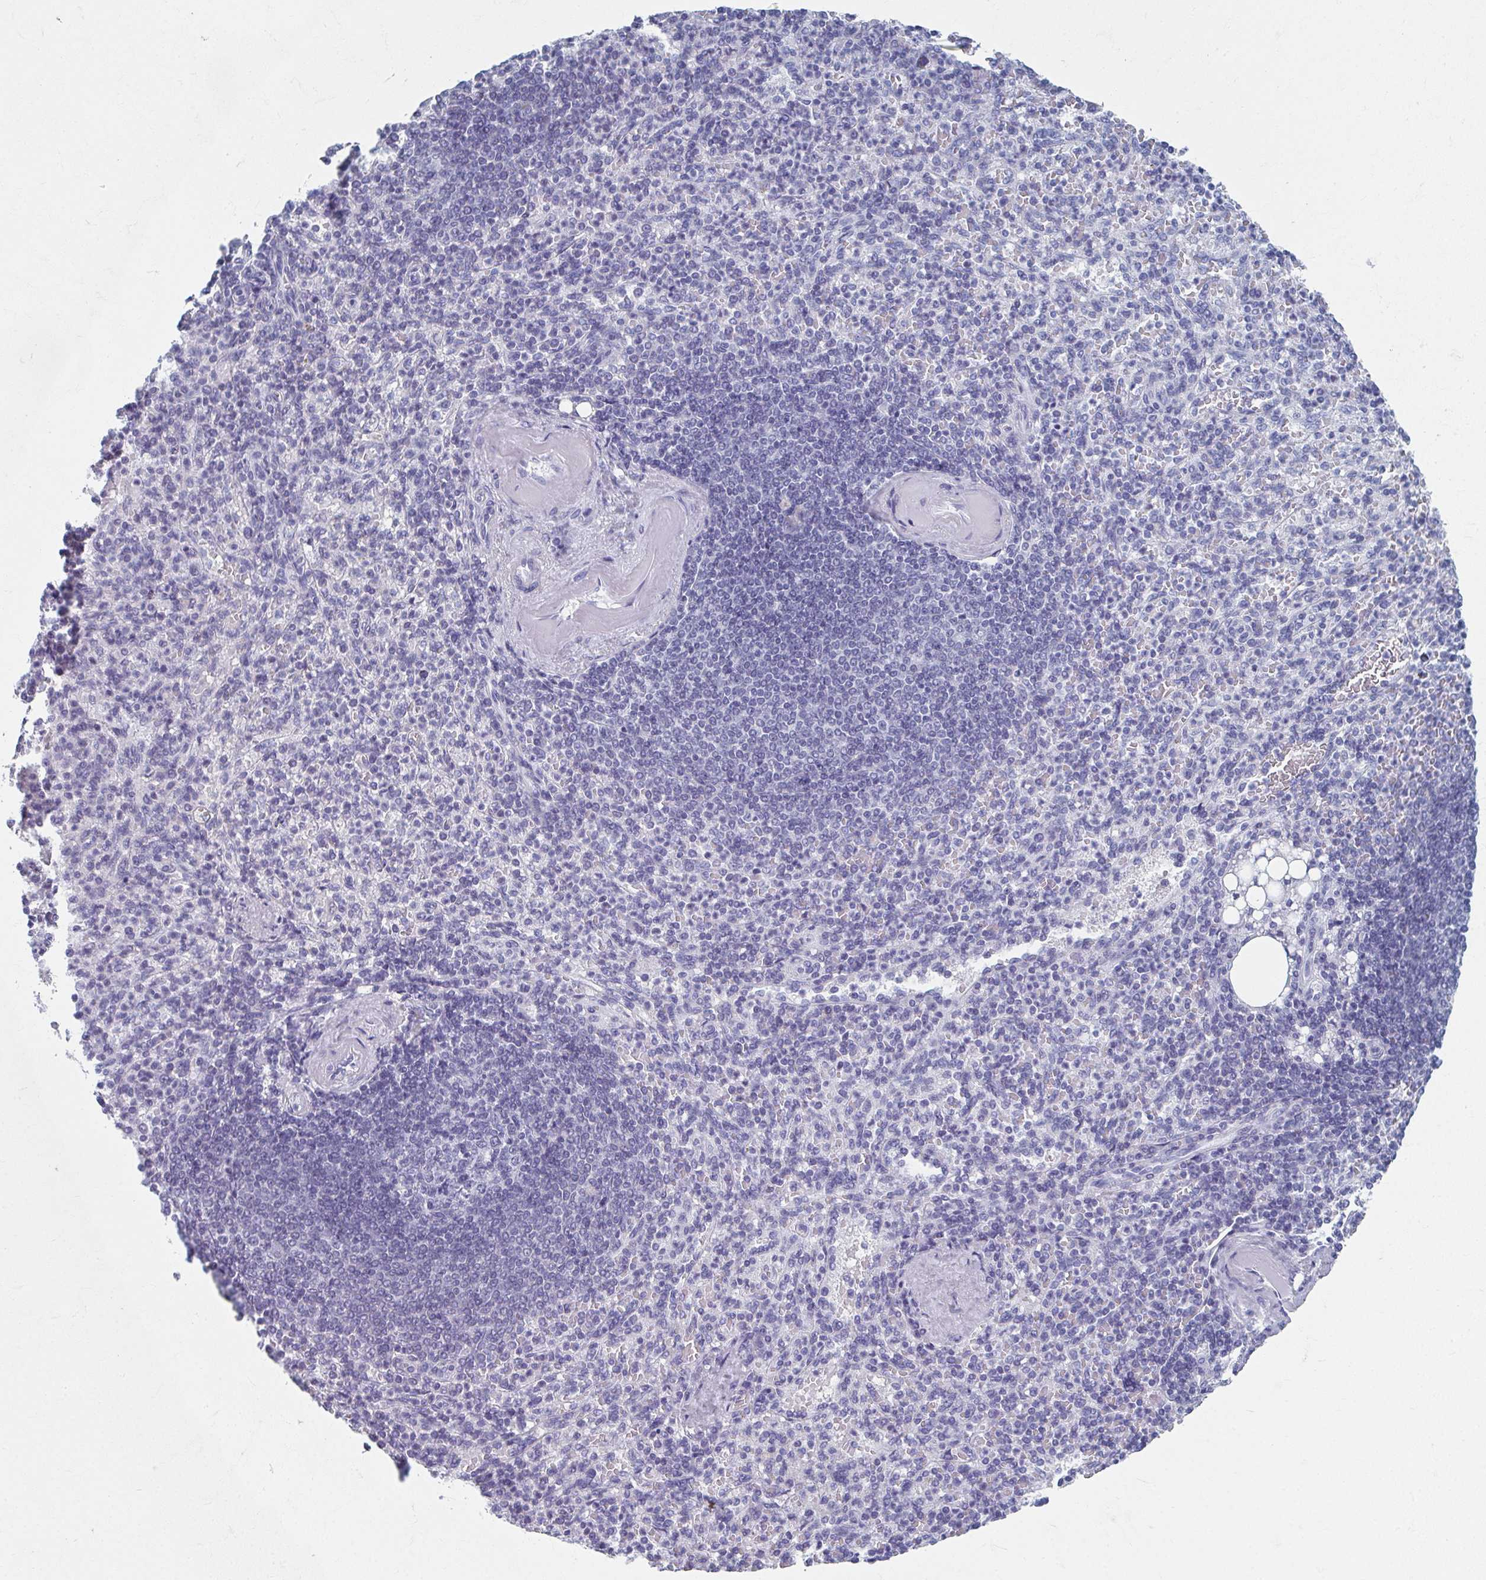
{"staining": {"intensity": "negative", "quantity": "none", "location": "none"}, "tissue": "spleen", "cell_type": "Cells in red pulp", "image_type": "normal", "snomed": [{"axis": "morphology", "description": "Normal tissue, NOS"}, {"axis": "topography", "description": "Spleen"}], "caption": "The photomicrograph reveals no significant staining in cells in red pulp of spleen. Brightfield microscopy of IHC stained with DAB (3,3'-diaminobenzidine) (brown) and hematoxylin (blue), captured at high magnification.", "gene": "GHRL", "patient": {"sex": "female", "age": 74}}